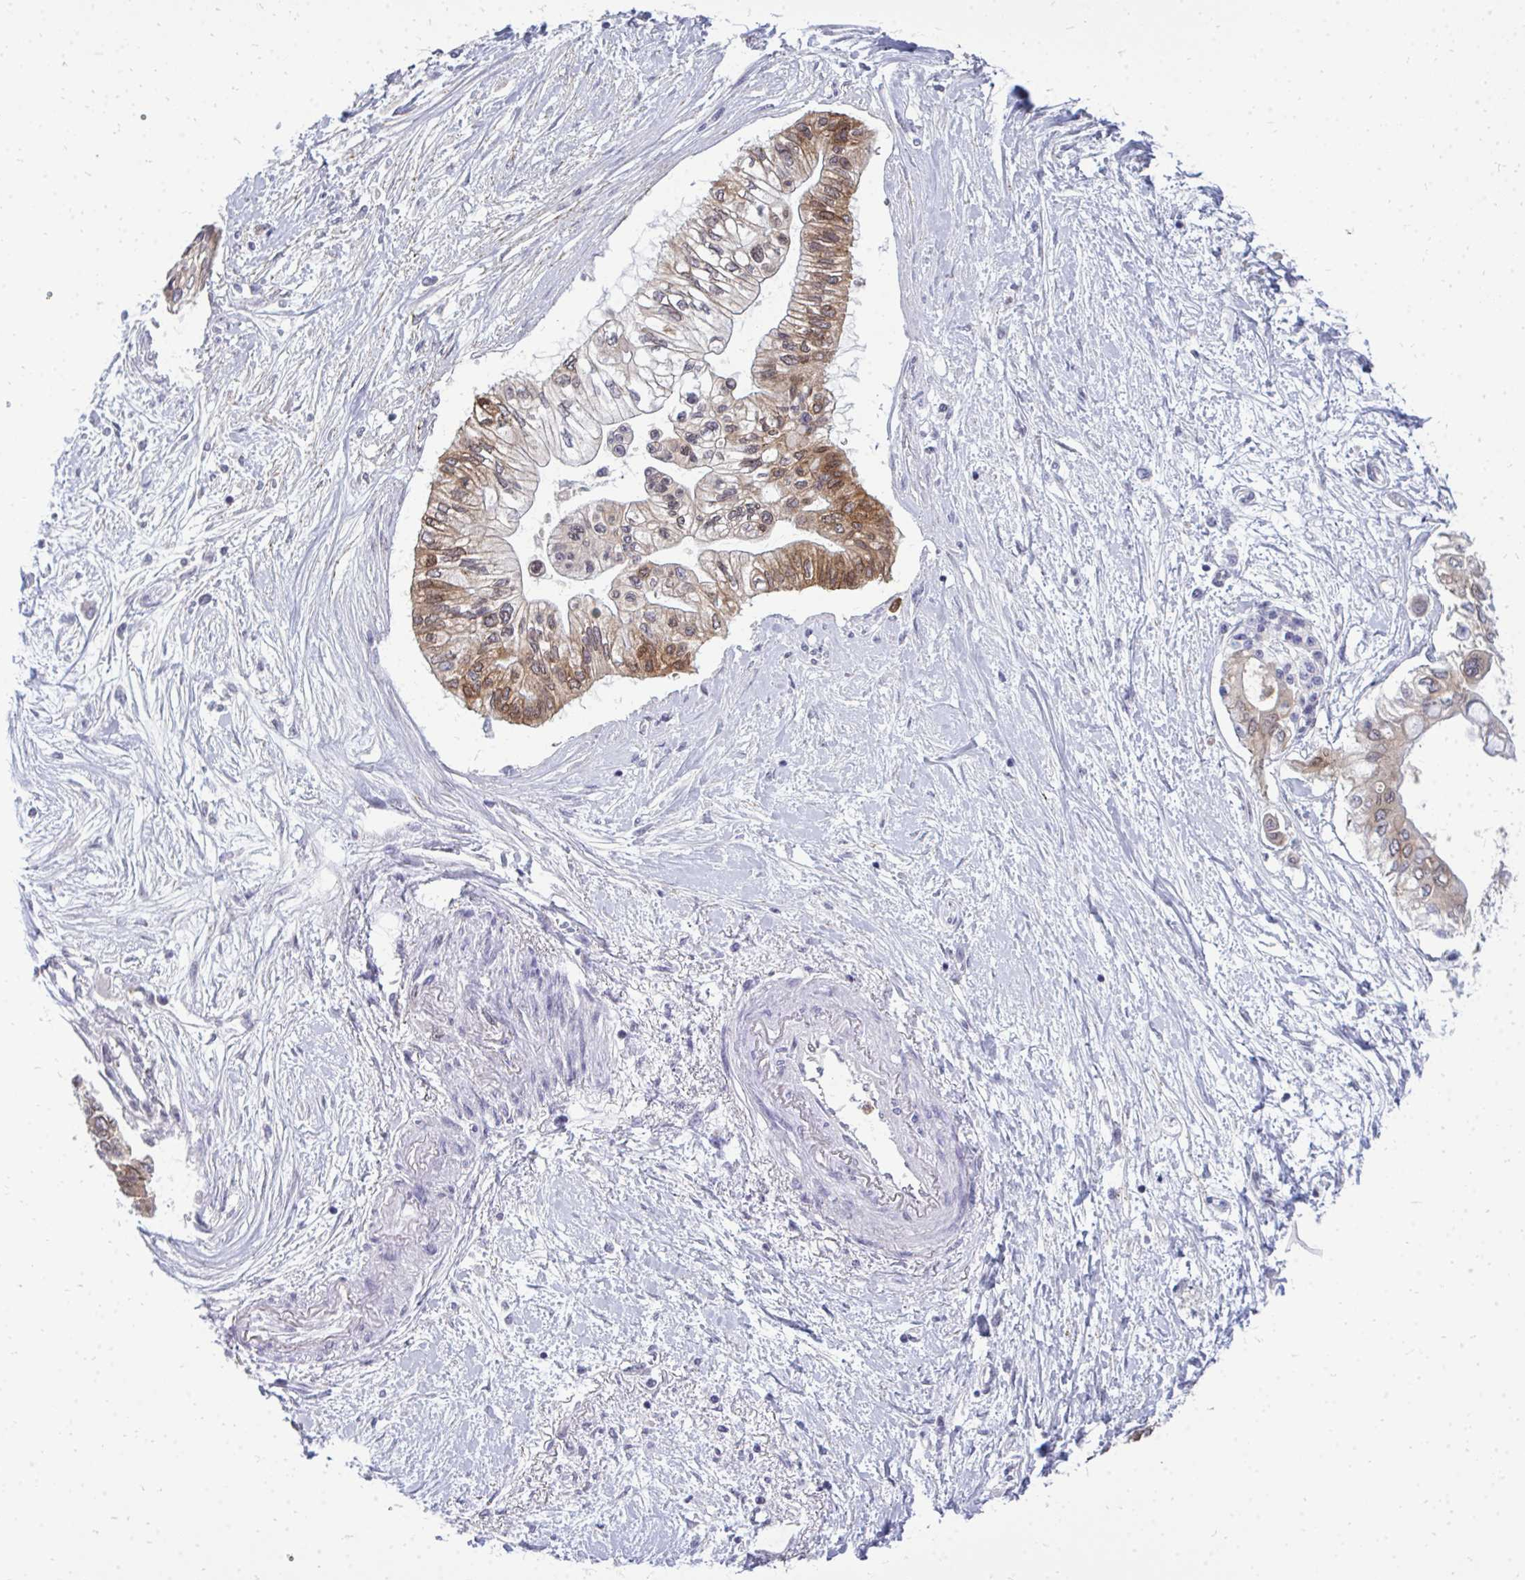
{"staining": {"intensity": "moderate", "quantity": "25%-75%", "location": "cytoplasmic/membranous"}, "tissue": "pancreatic cancer", "cell_type": "Tumor cells", "image_type": "cancer", "snomed": [{"axis": "morphology", "description": "Adenocarcinoma, NOS"}, {"axis": "topography", "description": "Pancreas"}], "caption": "DAB immunohistochemical staining of adenocarcinoma (pancreatic) displays moderate cytoplasmic/membranous protein positivity in about 25%-75% of tumor cells.", "gene": "ACSL5", "patient": {"sex": "female", "age": 77}}